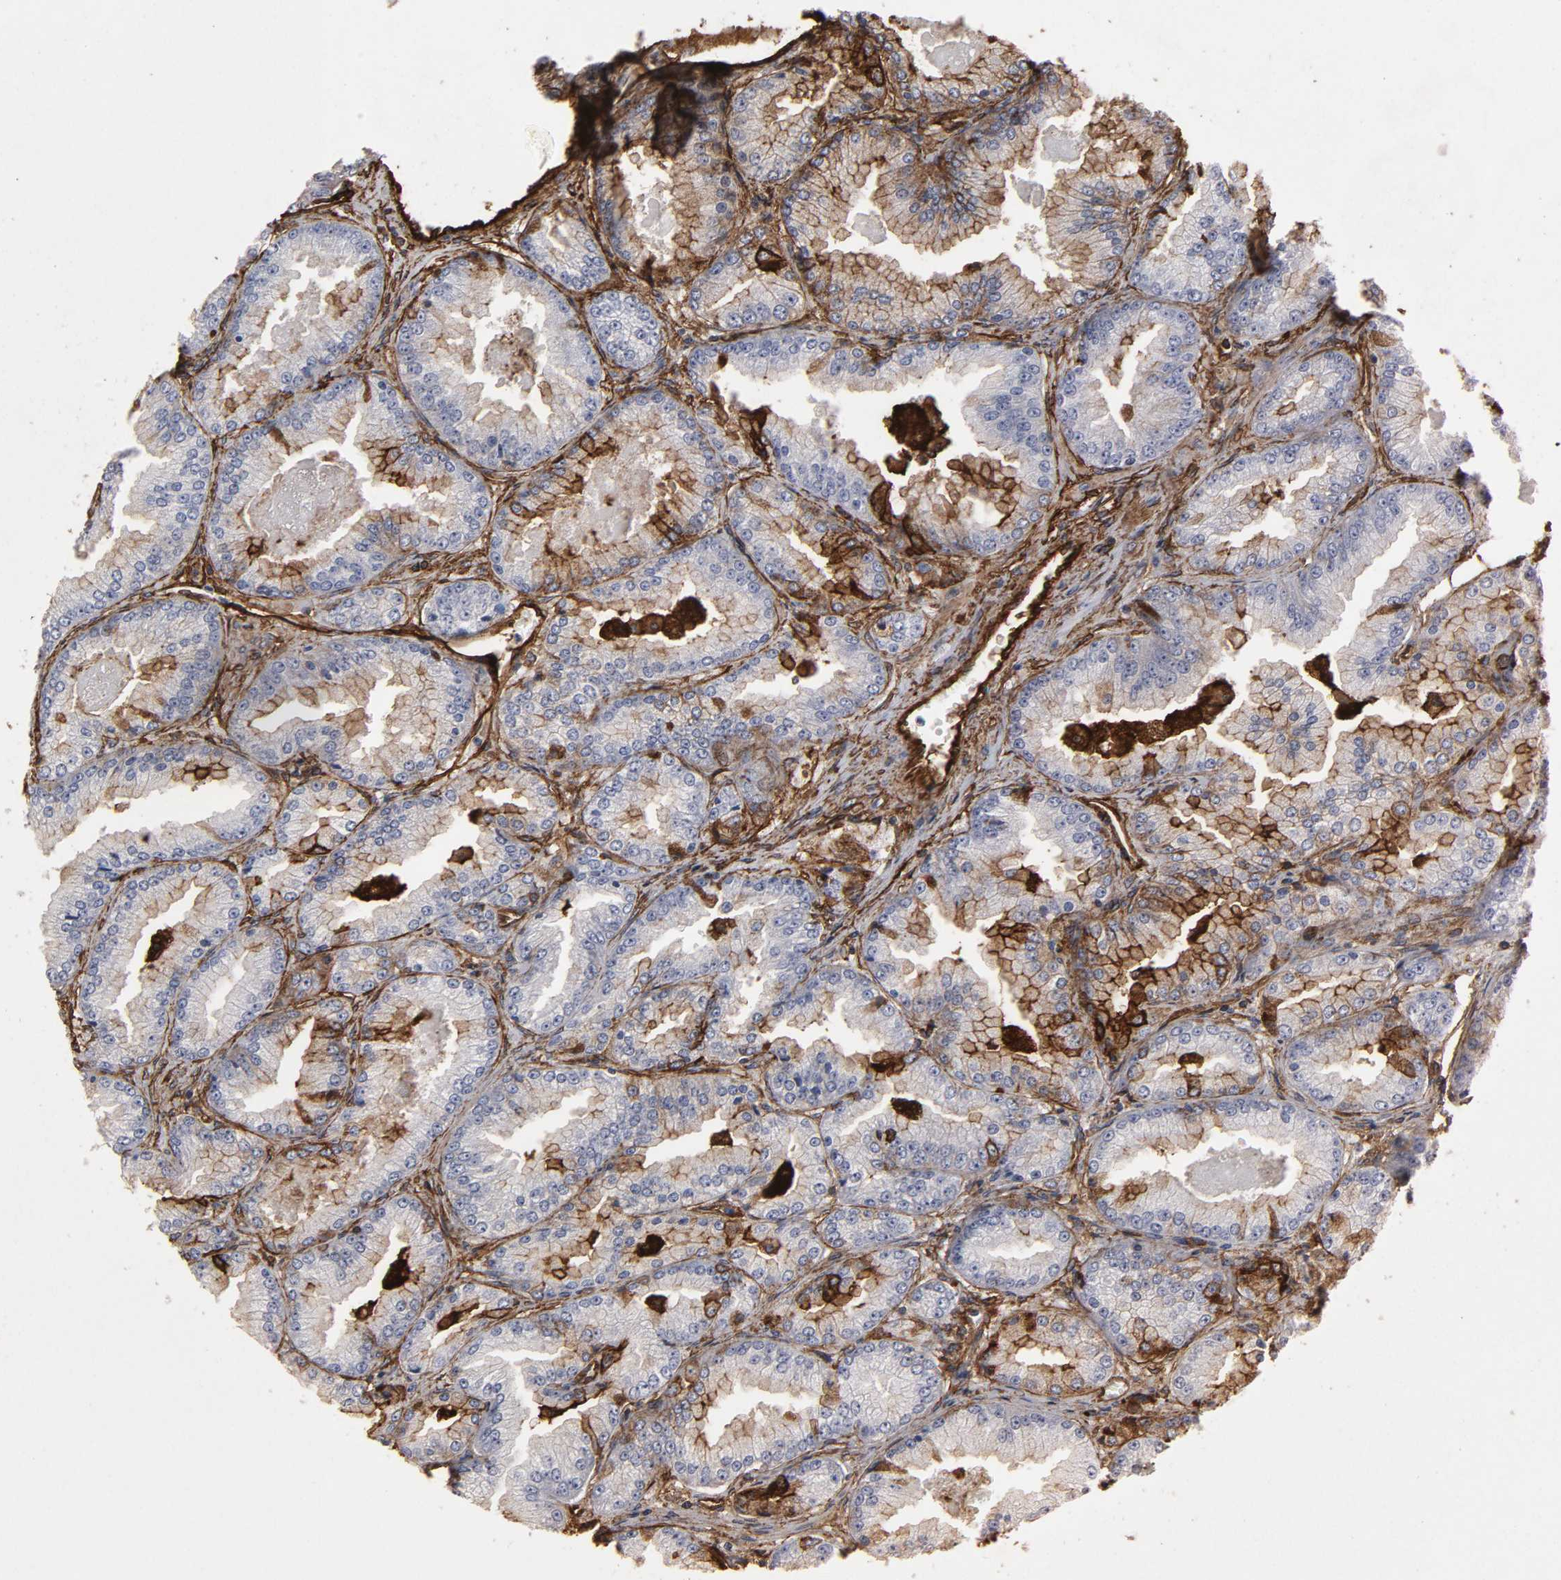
{"staining": {"intensity": "moderate", "quantity": "<25%", "location": "cytoplasmic/membranous"}, "tissue": "prostate cancer", "cell_type": "Tumor cells", "image_type": "cancer", "snomed": [{"axis": "morphology", "description": "Adenocarcinoma, High grade"}, {"axis": "topography", "description": "Prostate"}], "caption": "Prostate cancer (adenocarcinoma (high-grade)) was stained to show a protein in brown. There is low levels of moderate cytoplasmic/membranous expression in about <25% of tumor cells. (DAB IHC with brightfield microscopy, high magnification).", "gene": "ANXA2", "patient": {"sex": "male", "age": 61}}